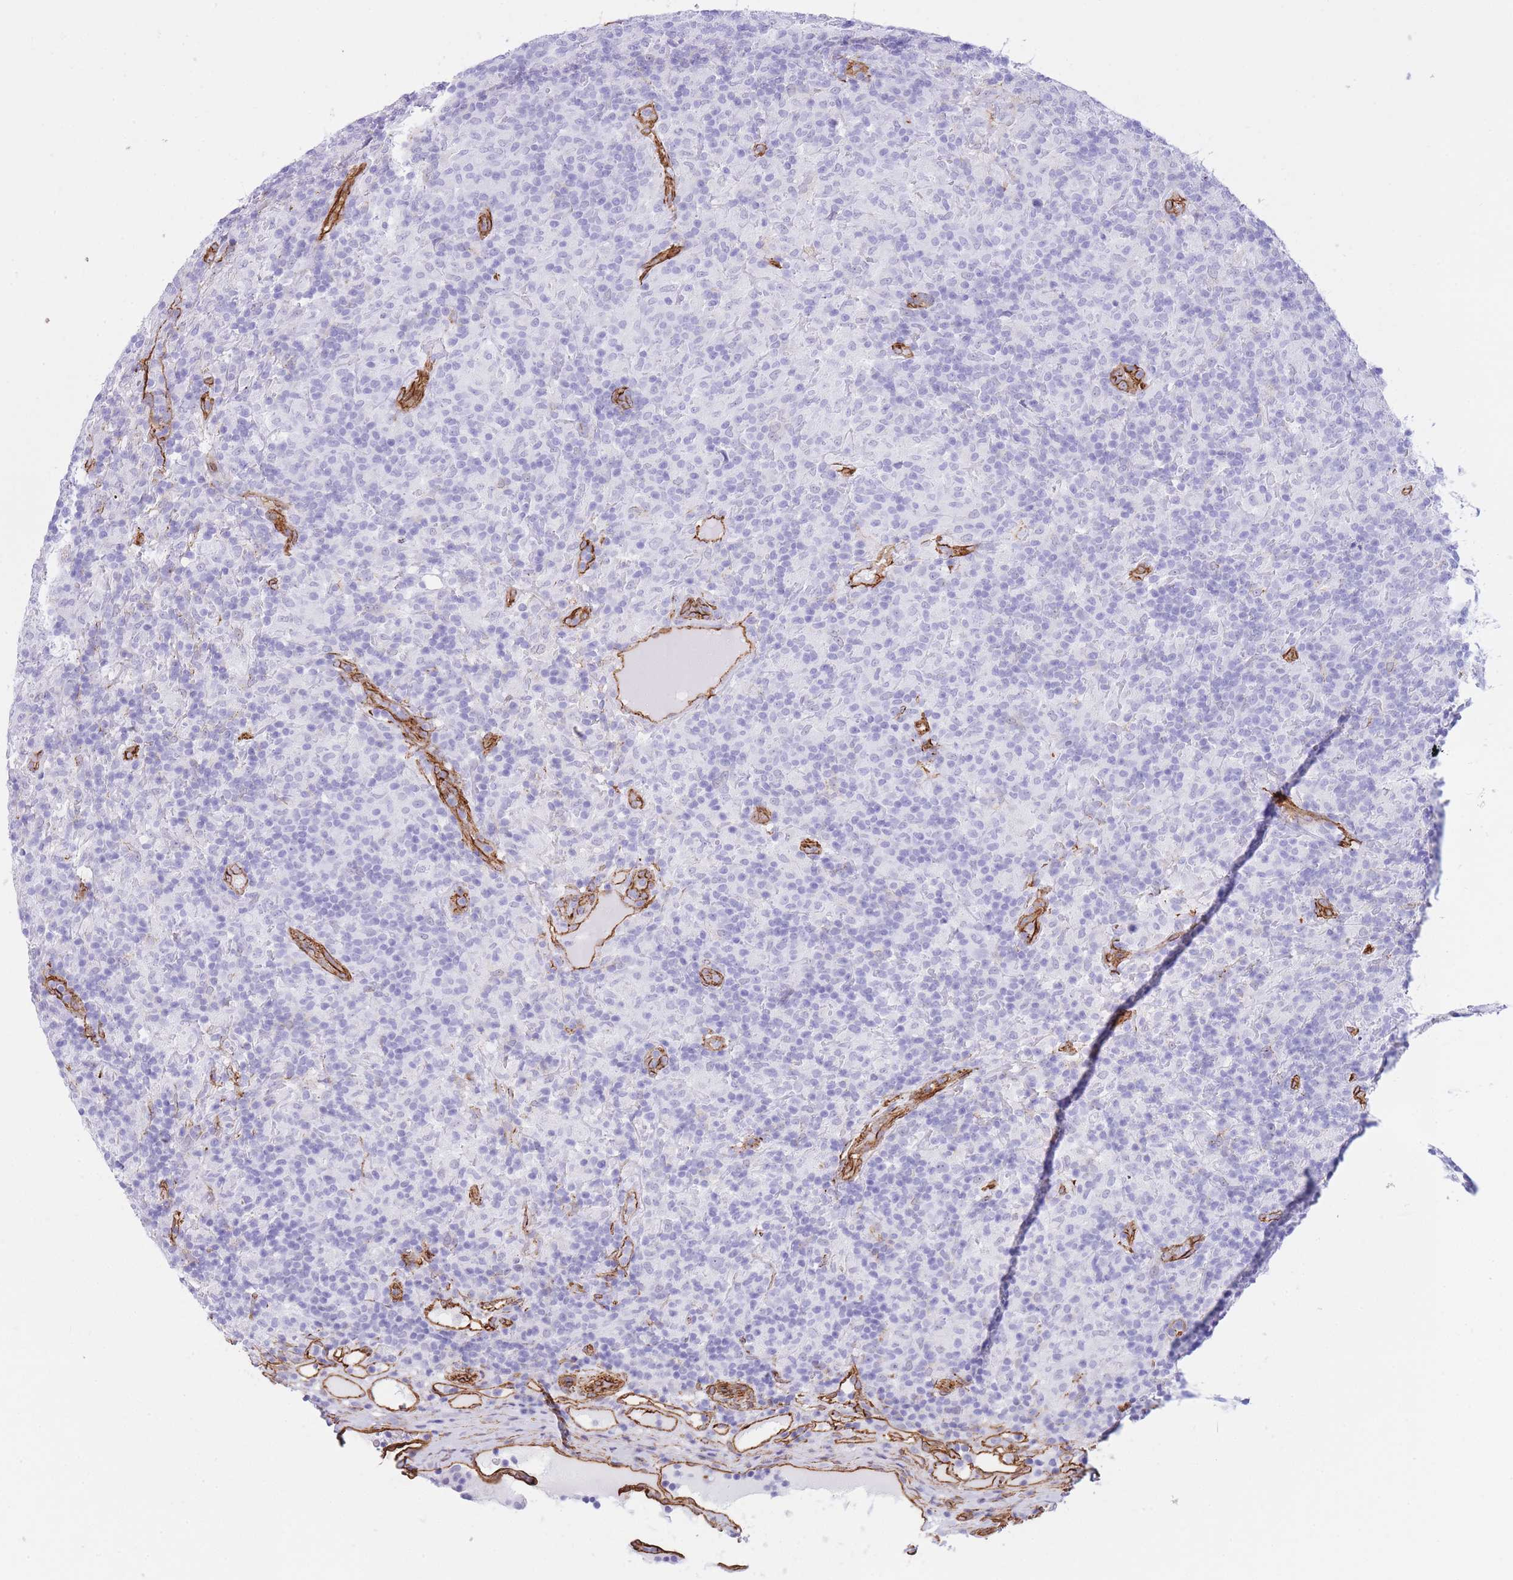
{"staining": {"intensity": "negative", "quantity": "none", "location": "none"}, "tissue": "lymphoma", "cell_type": "Tumor cells", "image_type": "cancer", "snomed": [{"axis": "morphology", "description": "Hodgkin's disease, NOS"}, {"axis": "topography", "description": "Lymph node"}], "caption": "A photomicrograph of human lymphoma is negative for staining in tumor cells.", "gene": "CAVIN1", "patient": {"sex": "male", "age": 70}}